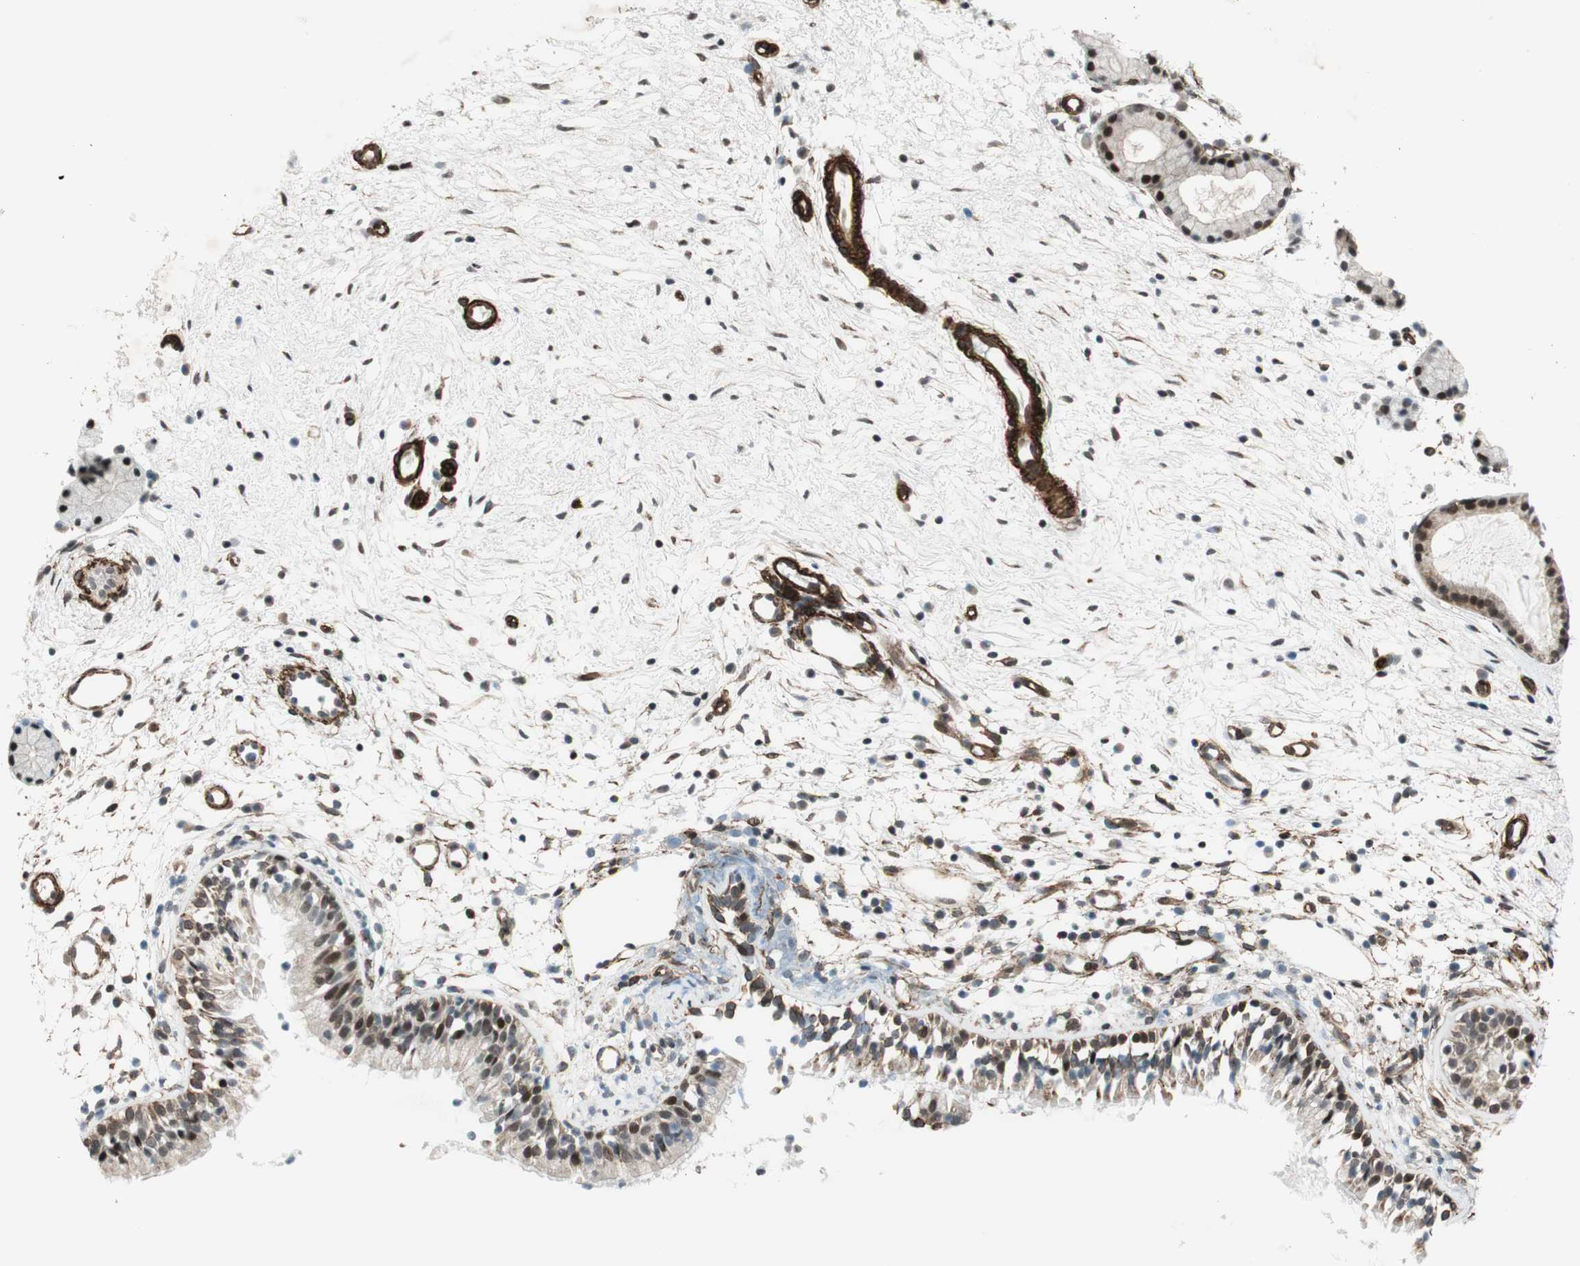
{"staining": {"intensity": "moderate", "quantity": ">75%", "location": "nuclear"}, "tissue": "nasopharynx", "cell_type": "Respiratory epithelial cells", "image_type": "normal", "snomed": [{"axis": "morphology", "description": "Normal tissue, NOS"}, {"axis": "topography", "description": "Nasopharynx"}], "caption": "High-power microscopy captured an IHC histopathology image of benign nasopharynx, revealing moderate nuclear expression in approximately >75% of respiratory epithelial cells. The staining is performed using DAB brown chromogen to label protein expression. The nuclei are counter-stained blue using hematoxylin.", "gene": "CDK19", "patient": {"sex": "male", "age": 21}}